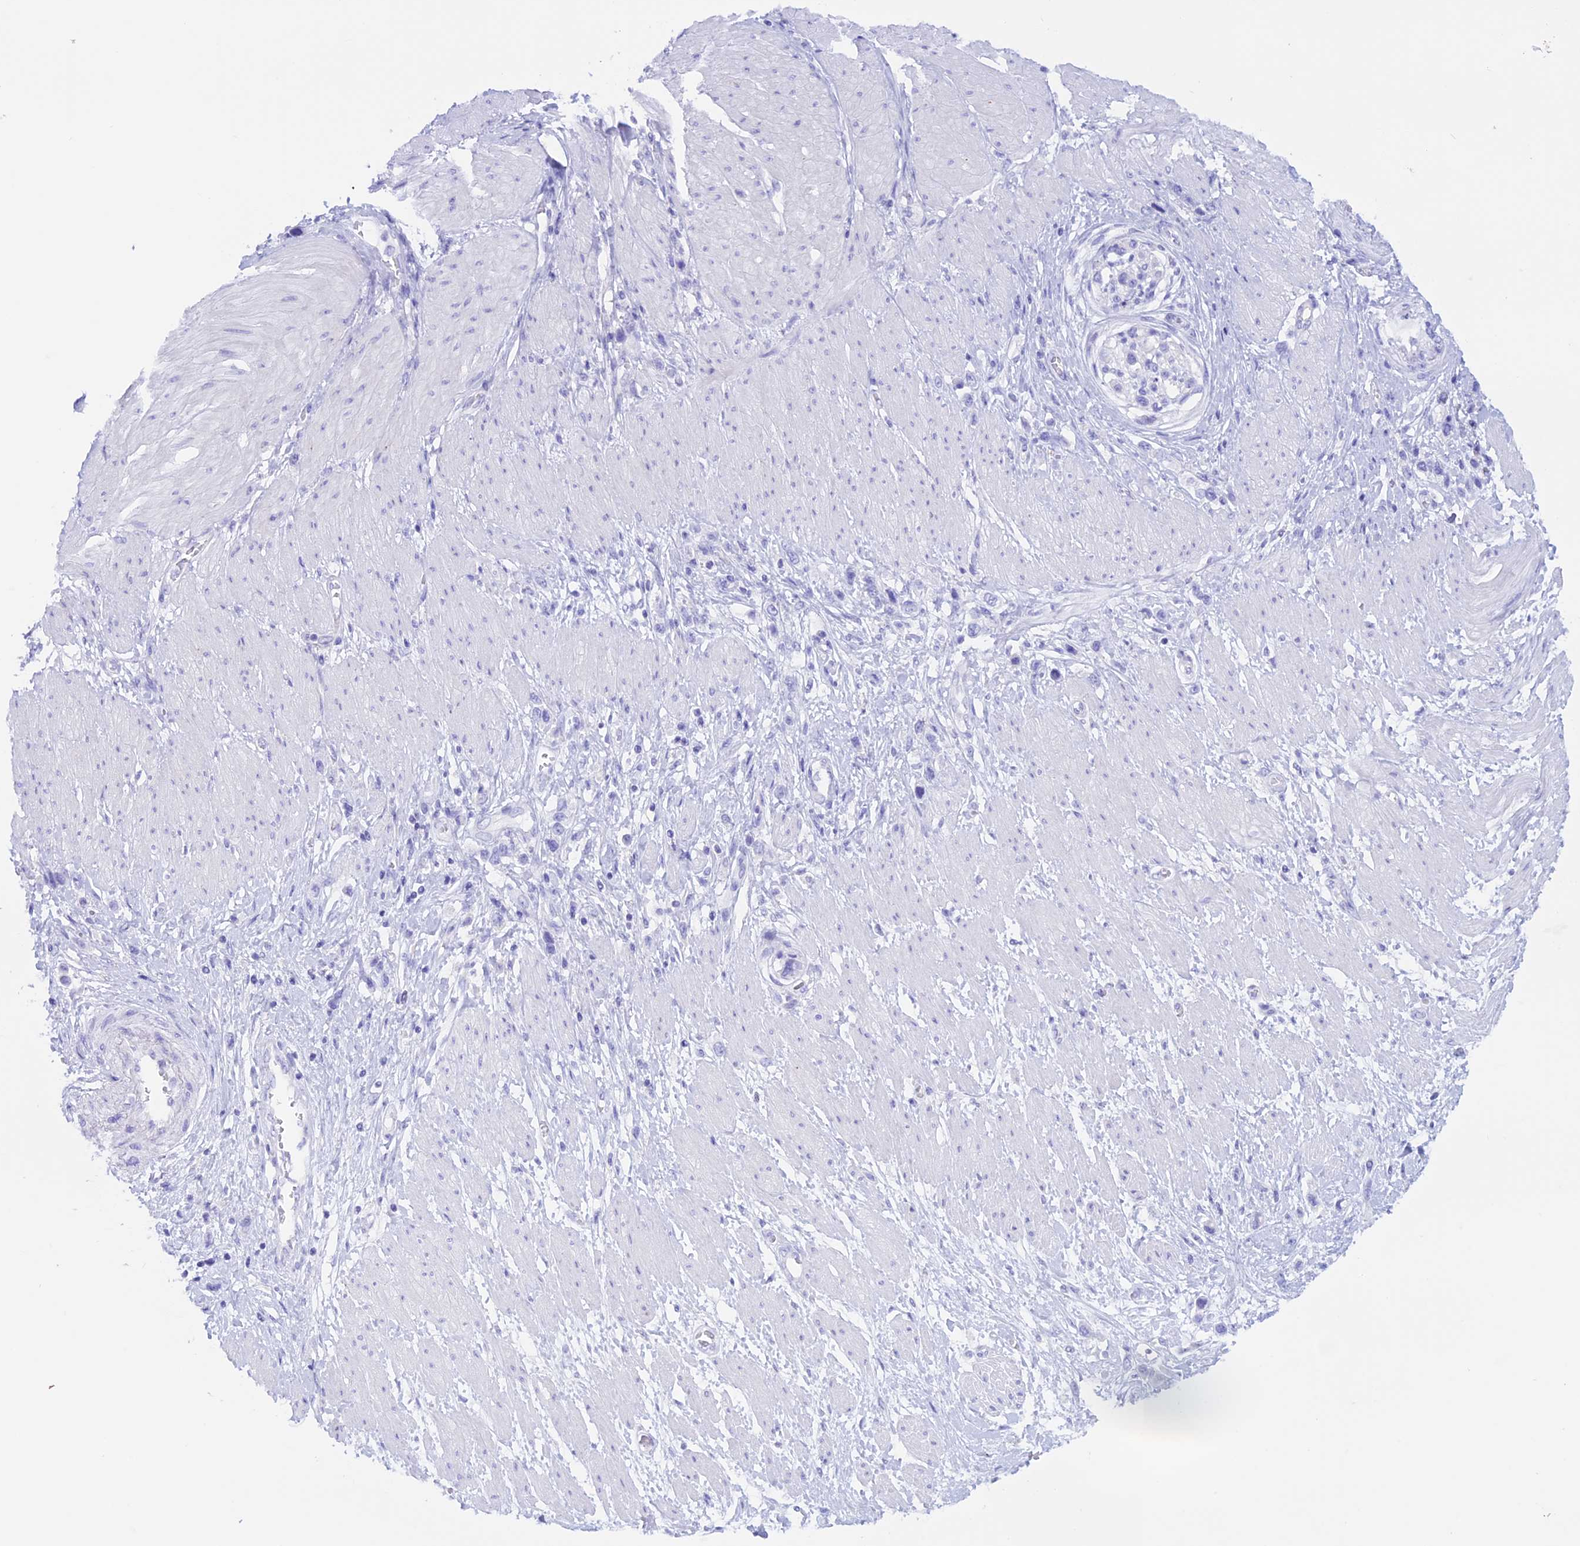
{"staining": {"intensity": "negative", "quantity": "none", "location": "none"}, "tissue": "stomach cancer", "cell_type": "Tumor cells", "image_type": "cancer", "snomed": [{"axis": "morphology", "description": "Normal tissue, NOS"}, {"axis": "morphology", "description": "Adenocarcinoma, NOS"}, {"axis": "topography", "description": "Stomach, upper"}, {"axis": "topography", "description": "Stomach"}], "caption": "High magnification brightfield microscopy of stomach cancer stained with DAB (brown) and counterstained with hematoxylin (blue): tumor cells show no significant expression.", "gene": "RP1", "patient": {"sex": "female", "age": 65}}